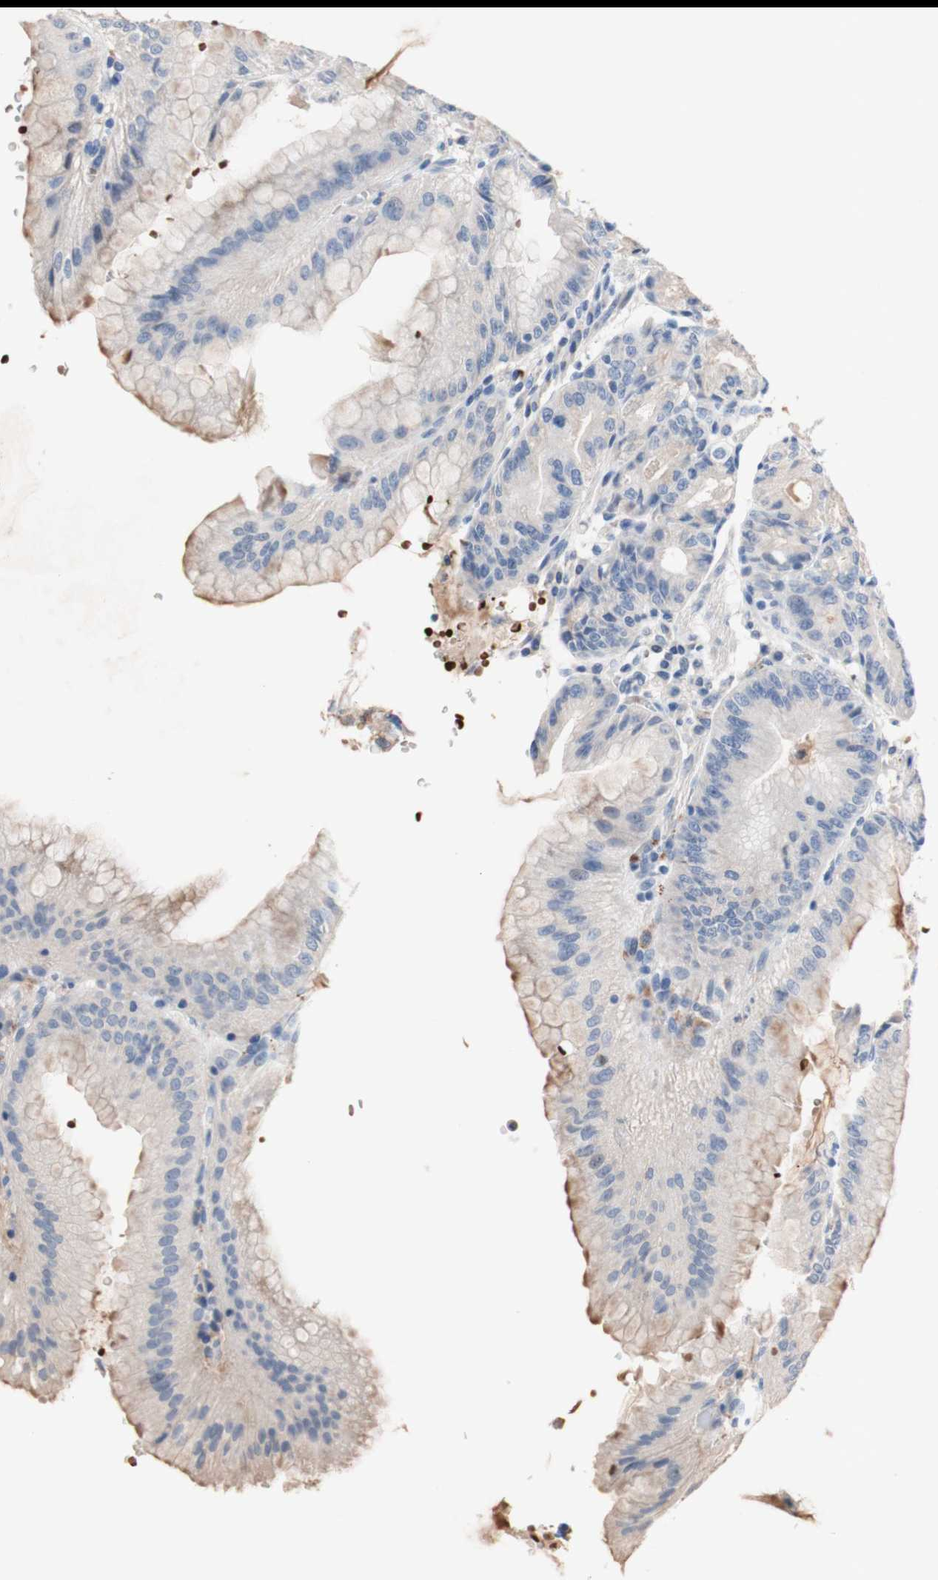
{"staining": {"intensity": "moderate", "quantity": "25%-75%", "location": "cytoplasmic/membranous"}, "tissue": "stomach", "cell_type": "Glandular cells", "image_type": "normal", "snomed": [{"axis": "morphology", "description": "Normal tissue, NOS"}, {"axis": "topography", "description": "Stomach, lower"}], "caption": "This is a histology image of IHC staining of normal stomach, which shows moderate expression in the cytoplasmic/membranous of glandular cells.", "gene": "CDON", "patient": {"sex": "male", "age": 71}}